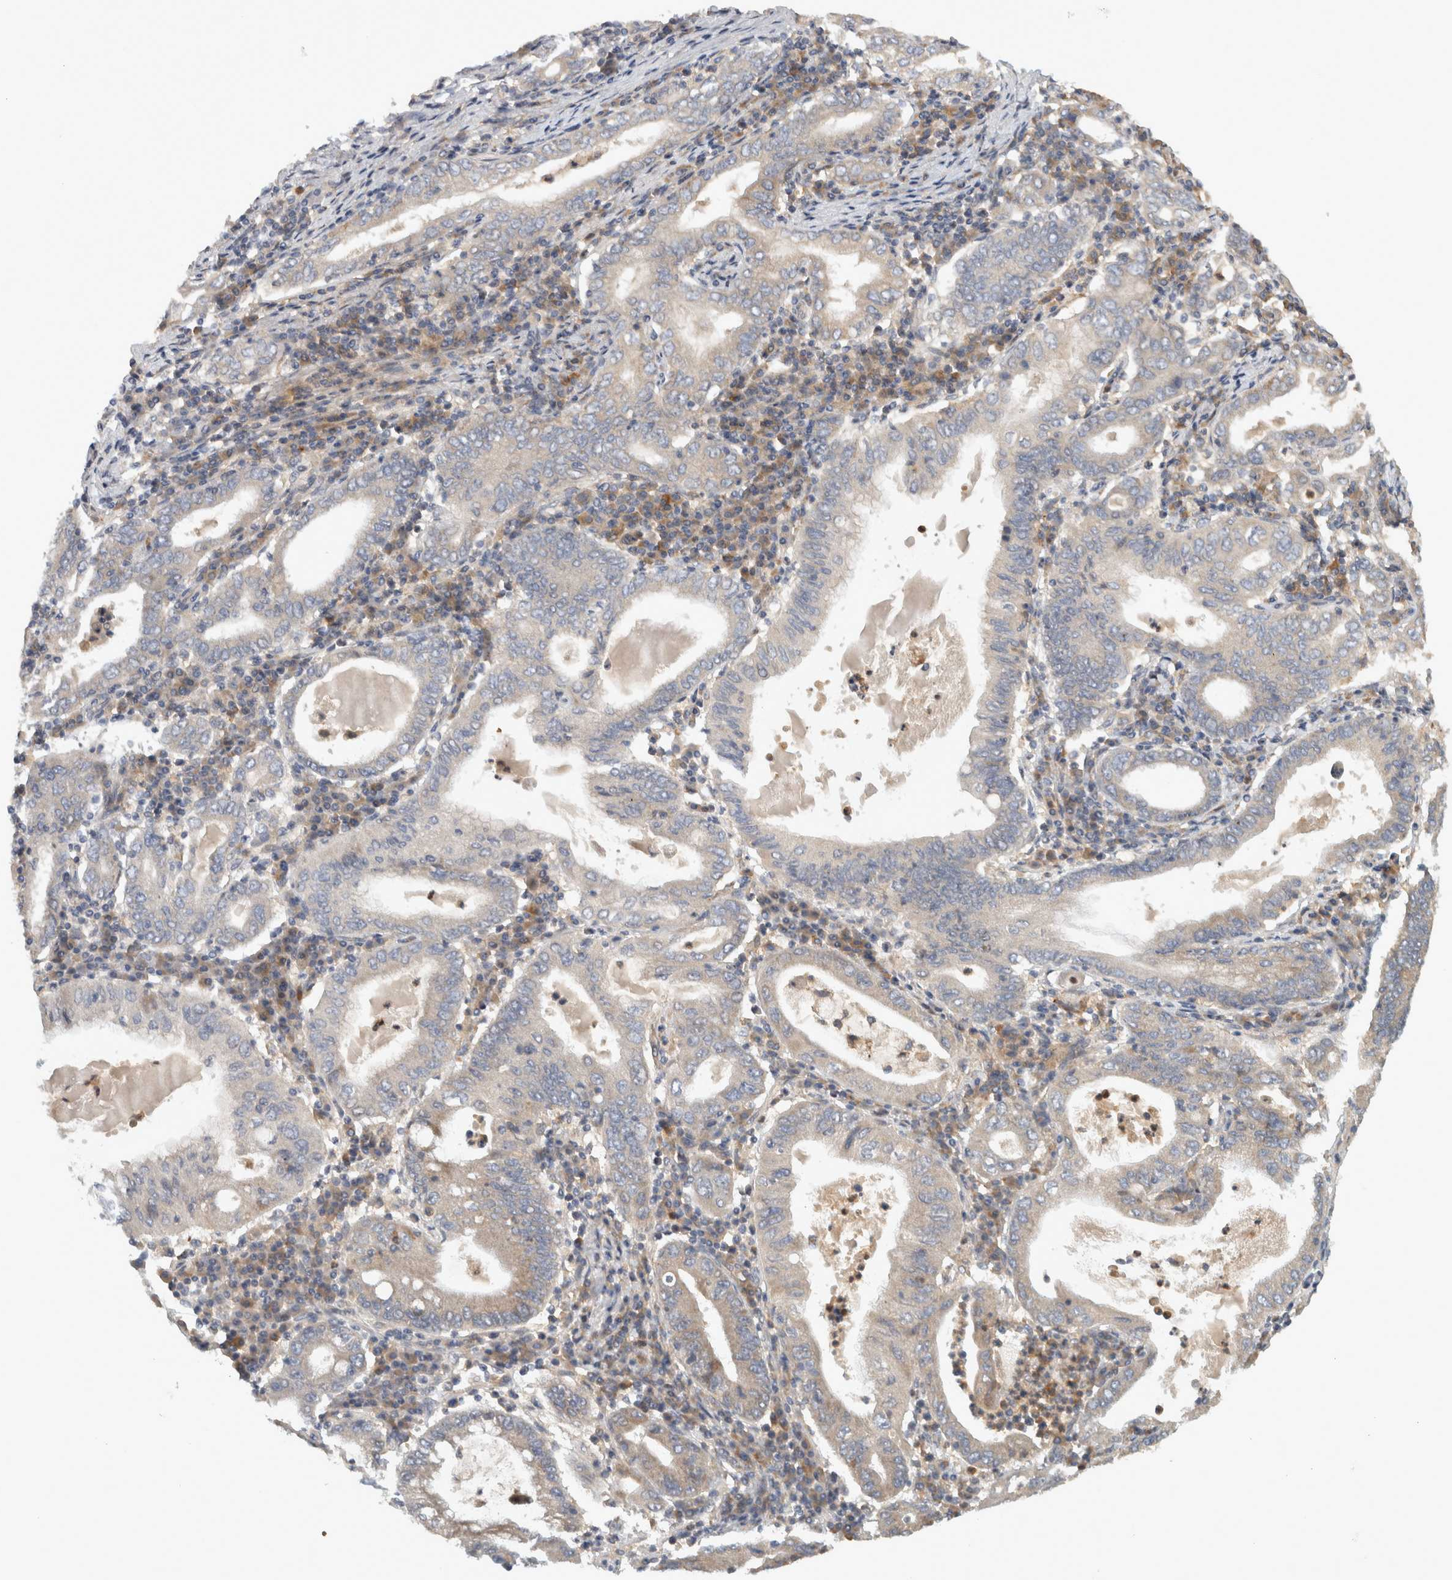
{"staining": {"intensity": "weak", "quantity": "<25%", "location": "cytoplasmic/membranous"}, "tissue": "stomach cancer", "cell_type": "Tumor cells", "image_type": "cancer", "snomed": [{"axis": "morphology", "description": "Normal tissue, NOS"}, {"axis": "morphology", "description": "Adenocarcinoma, NOS"}, {"axis": "topography", "description": "Esophagus"}, {"axis": "topography", "description": "Stomach, upper"}, {"axis": "topography", "description": "Peripheral nerve tissue"}], "caption": "DAB (3,3'-diaminobenzidine) immunohistochemical staining of adenocarcinoma (stomach) shows no significant expression in tumor cells.", "gene": "VEPH1", "patient": {"sex": "male", "age": 62}}